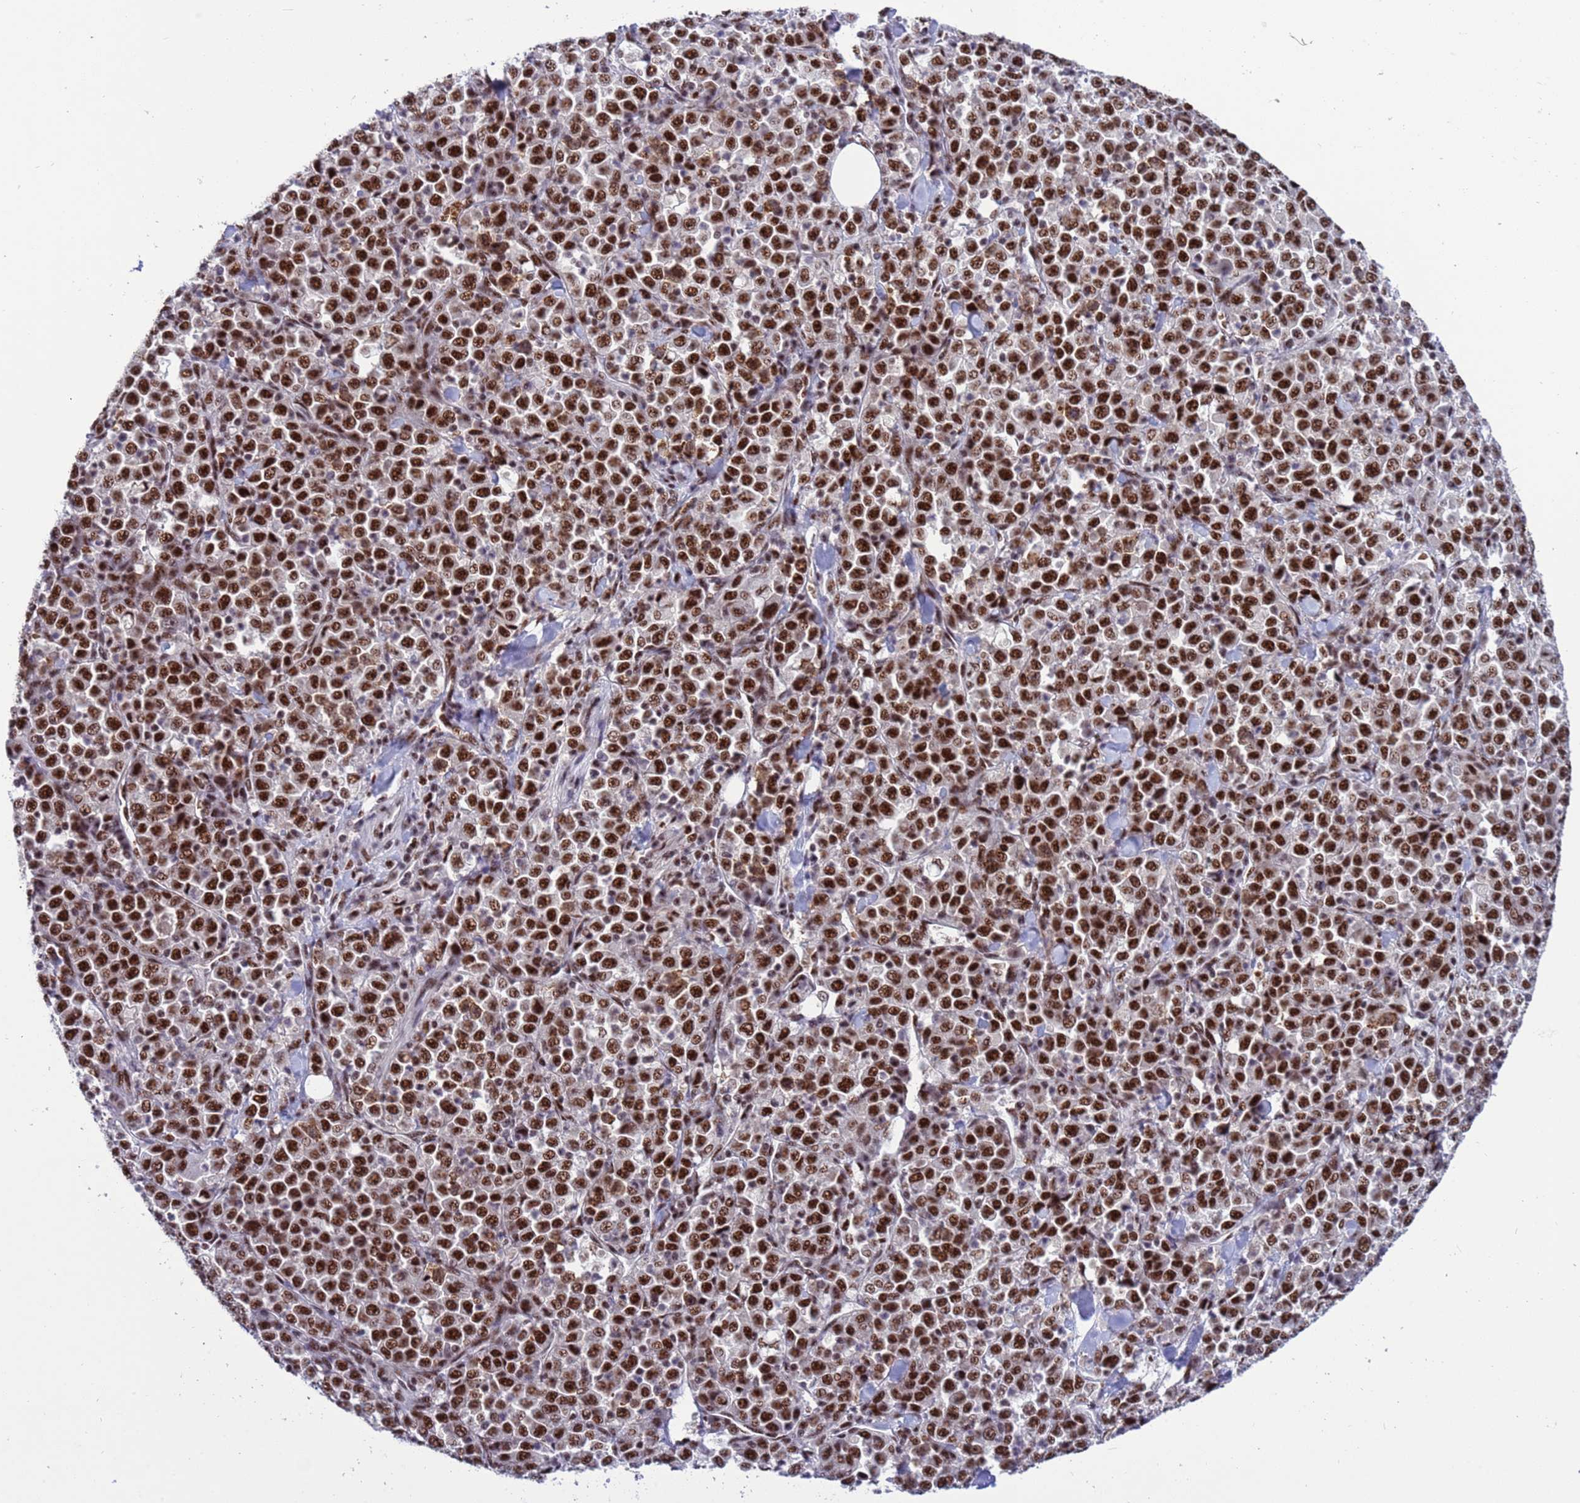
{"staining": {"intensity": "strong", "quantity": ">75%", "location": "nuclear"}, "tissue": "stomach cancer", "cell_type": "Tumor cells", "image_type": "cancer", "snomed": [{"axis": "morphology", "description": "Normal tissue, NOS"}, {"axis": "morphology", "description": "Adenocarcinoma, NOS"}, {"axis": "topography", "description": "Stomach, upper"}, {"axis": "topography", "description": "Stomach"}], "caption": "Immunohistochemical staining of human stomach cancer displays high levels of strong nuclear expression in about >75% of tumor cells.", "gene": "THOC2", "patient": {"sex": "male", "age": 59}}